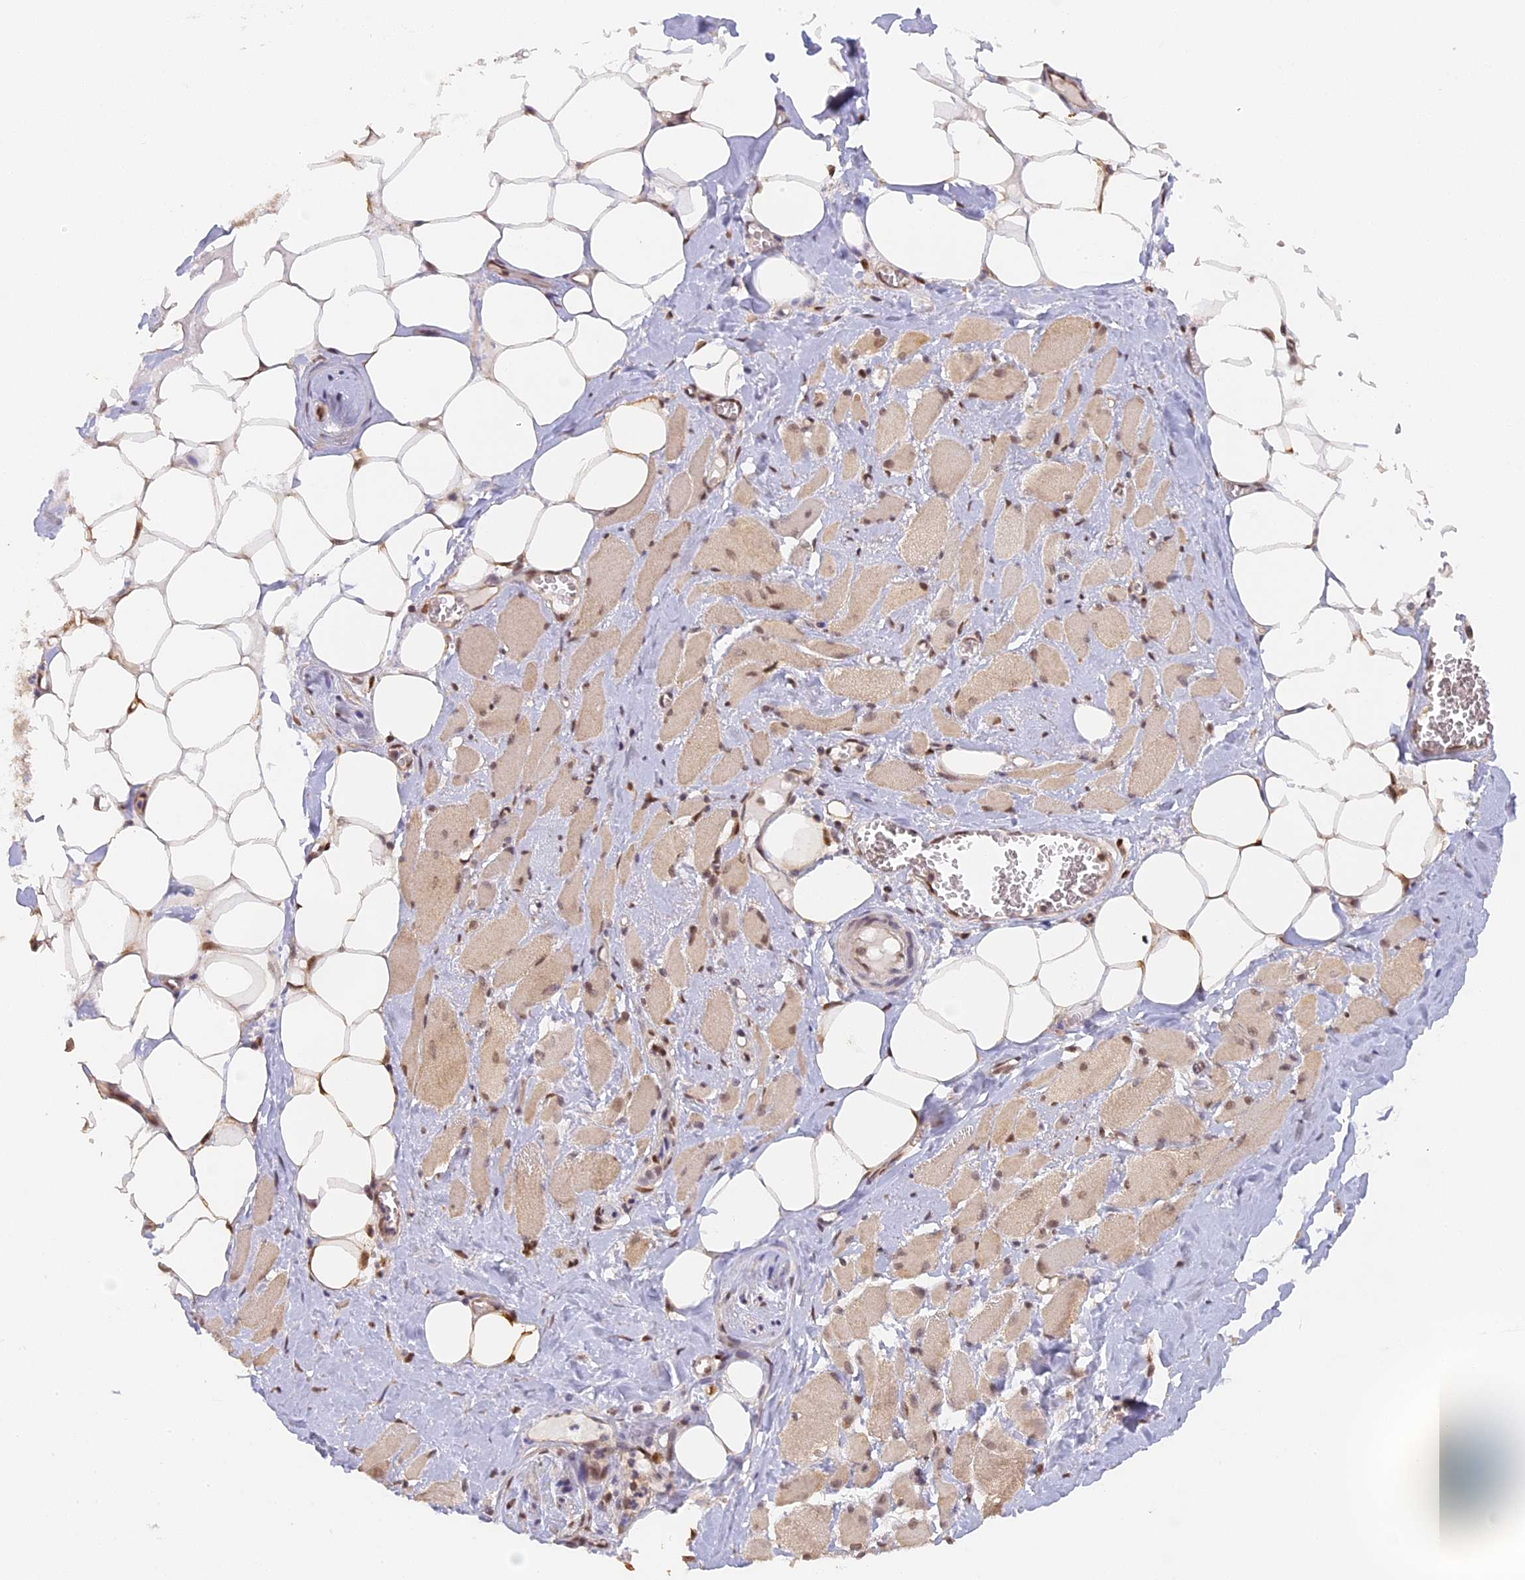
{"staining": {"intensity": "moderate", "quantity": ">75%", "location": "cytoplasmic/membranous,nuclear"}, "tissue": "skeletal muscle", "cell_type": "Myocytes", "image_type": "normal", "snomed": [{"axis": "morphology", "description": "Normal tissue, NOS"}, {"axis": "morphology", "description": "Basal cell carcinoma"}, {"axis": "topography", "description": "Skeletal muscle"}], "caption": "High-magnification brightfield microscopy of unremarkable skeletal muscle stained with DAB (brown) and counterstained with hematoxylin (blue). myocytes exhibit moderate cytoplasmic/membranous,nuclear staining is identified in approximately>75% of cells.", "gene": "MYBL2", "patient": {"sex": "female", "age": 64}}